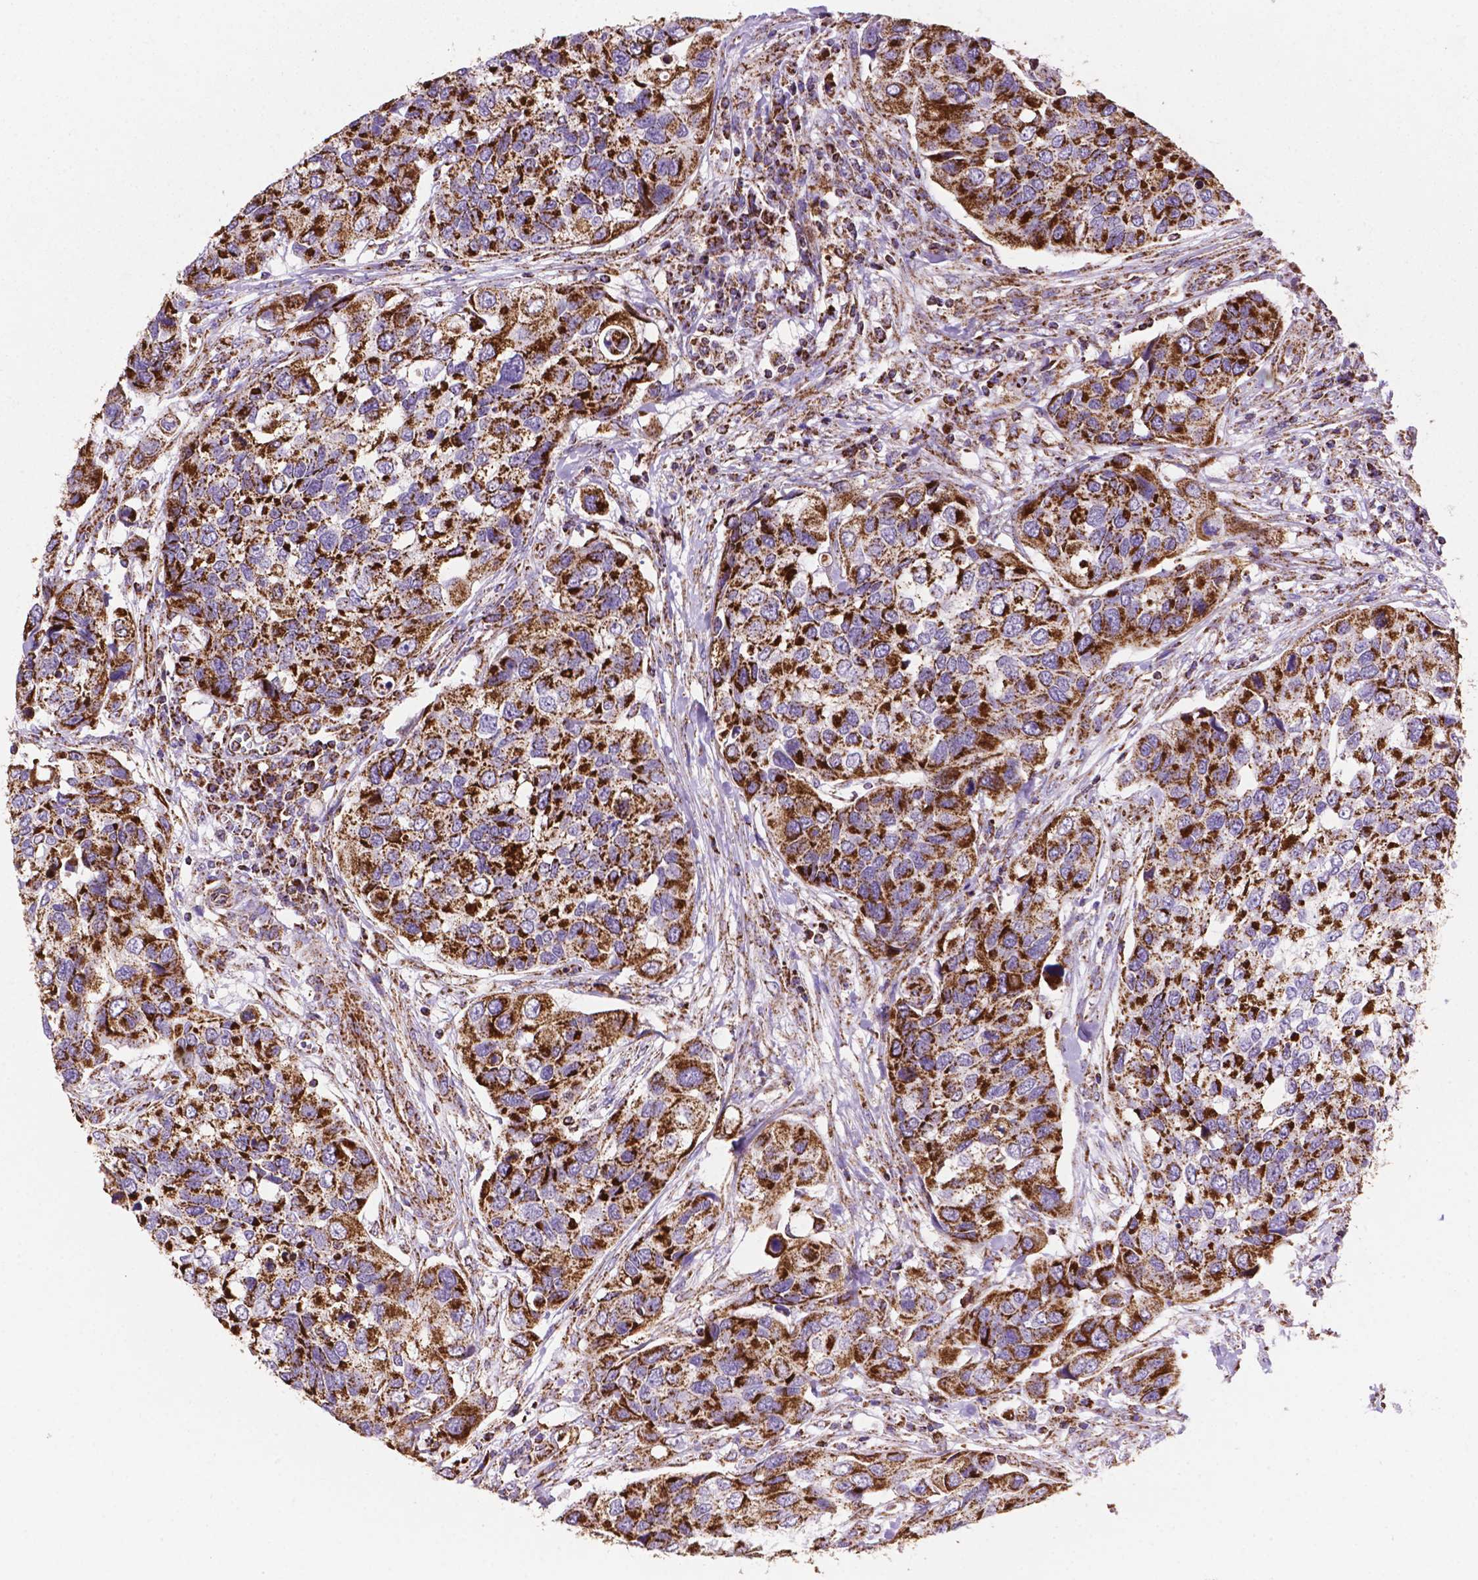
{"staining": {"intensity": "strong", "quantity": ">75%", "location": "cytoplasmic/membranous"}, "tissue": "urothelial cancer", "cell_type": "Tumor cells", "image_type": "cancer", "snomed": [{"axis": "morphology", "description": "Urothelial carcinoma, High grade"}, {"axis": "topography", "description": "Urinary bladder"}], "caption": "The photomicrograph exhibits a brown stain indicating the presence of a protein in the cytoplasmic/membranous of tumor cells in urothelial carcinoma (high-grade). (DAB IHC, brown staining for protein, blue staining for nuclei).", "gene": "HSPD1", "patient": {"sex": "male", "age": 60}}